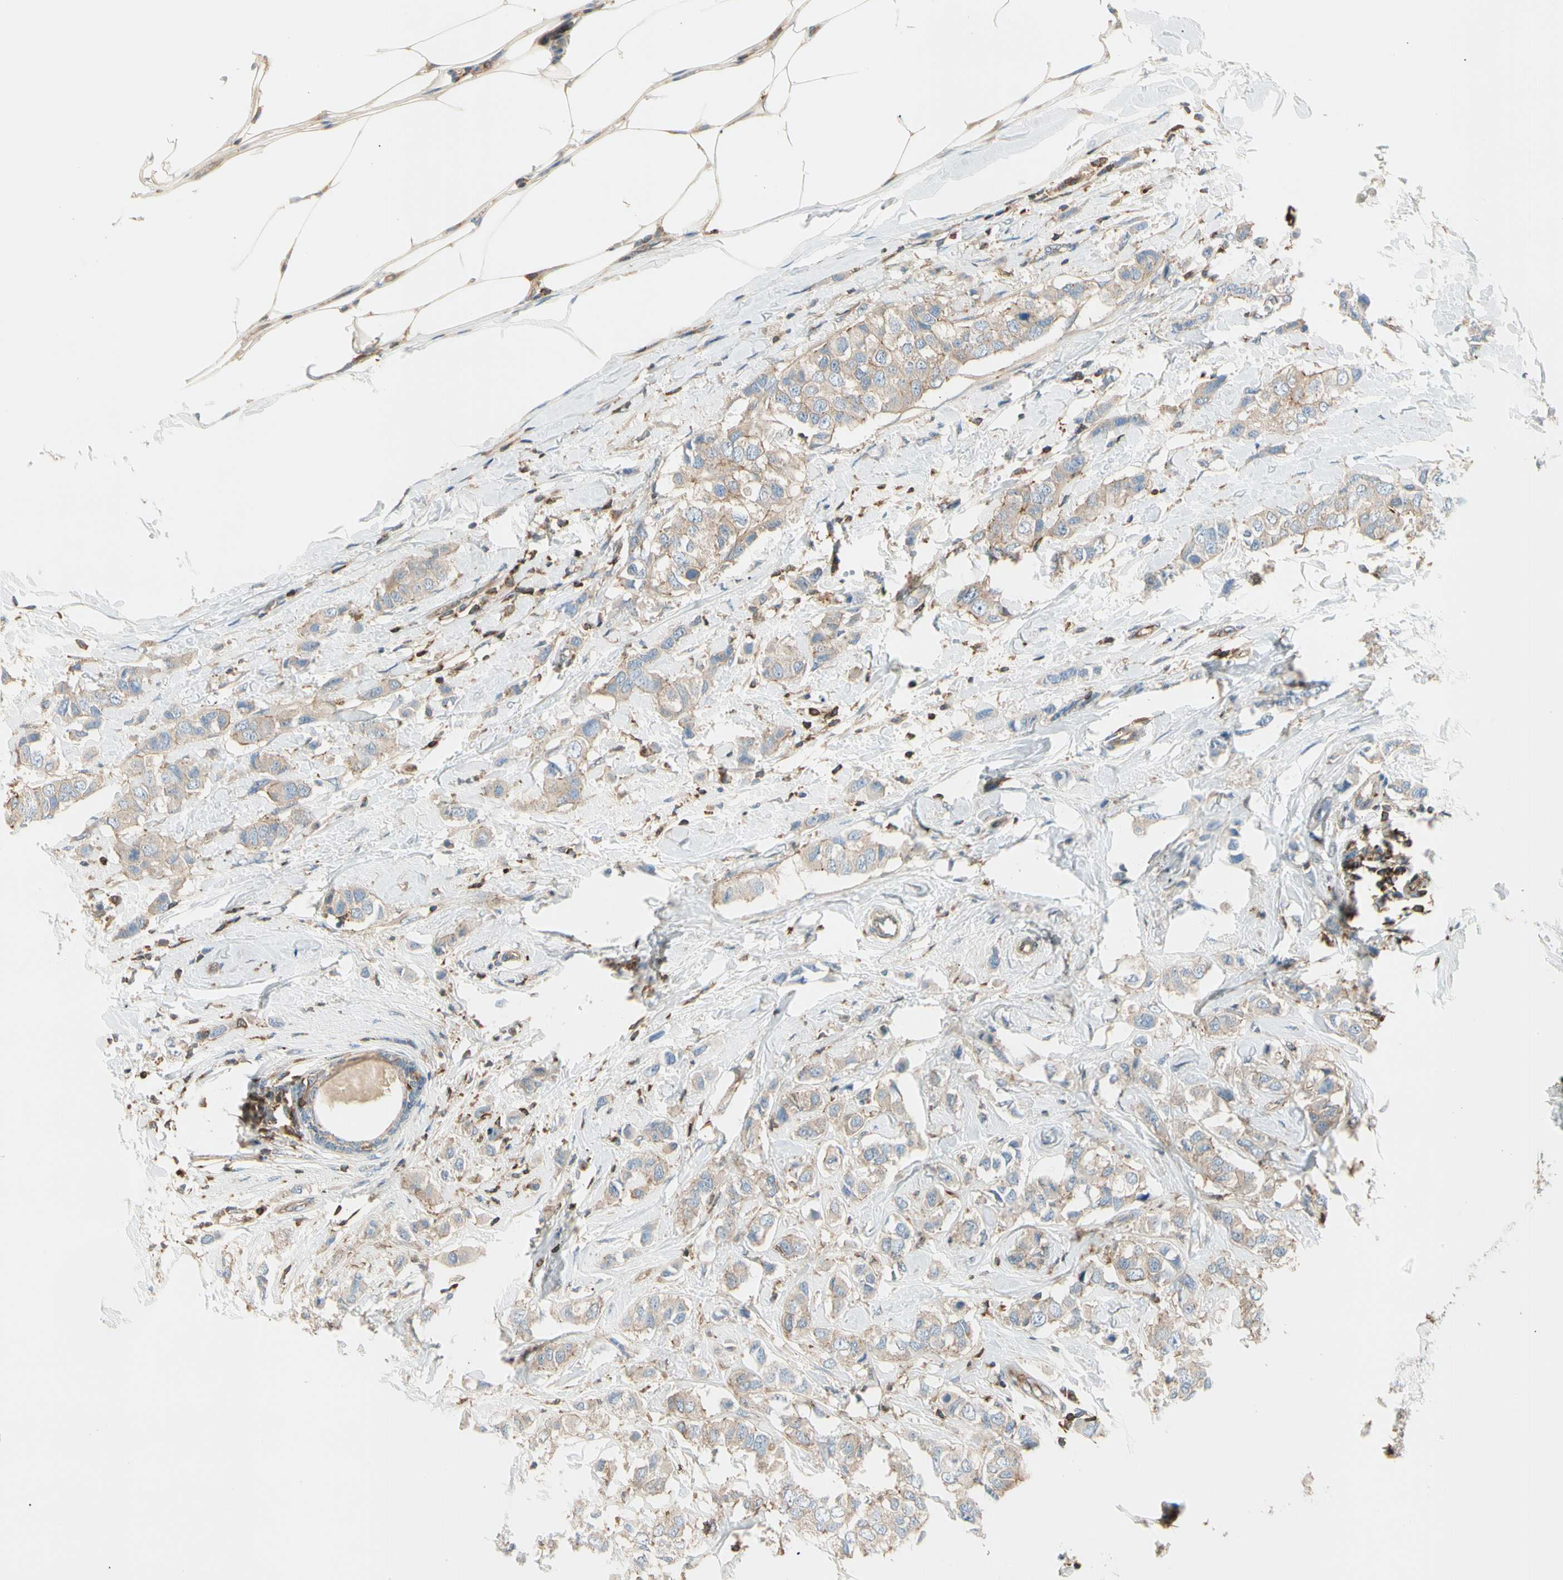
{"staining": {"intensity": "weak", "quantity": ">75%", "location": "cytoplasmic/membranous"}, "tissue": "breast cancer", "cell_type": "Tumor cells", "image_type": "cancer", "snomed": [{"axis": "morphology", "description": "Duct carcinoma"}, {"axis": "topography", "description": "Breast"}], "caption": "Immunohistochemistry photomicrograph of neoplastic tissue: breast cancer (invasive ductal carcinoma) stained using immunohistochemistry exhibits low levels of weak protein expression localized specifically in the cytoplasmic/membranous of tumor cells, appearing as a cytoplasmic/membranous brown color.", "gene": "CAPZA2", "patient": {"sex": "female", "age": 50}}